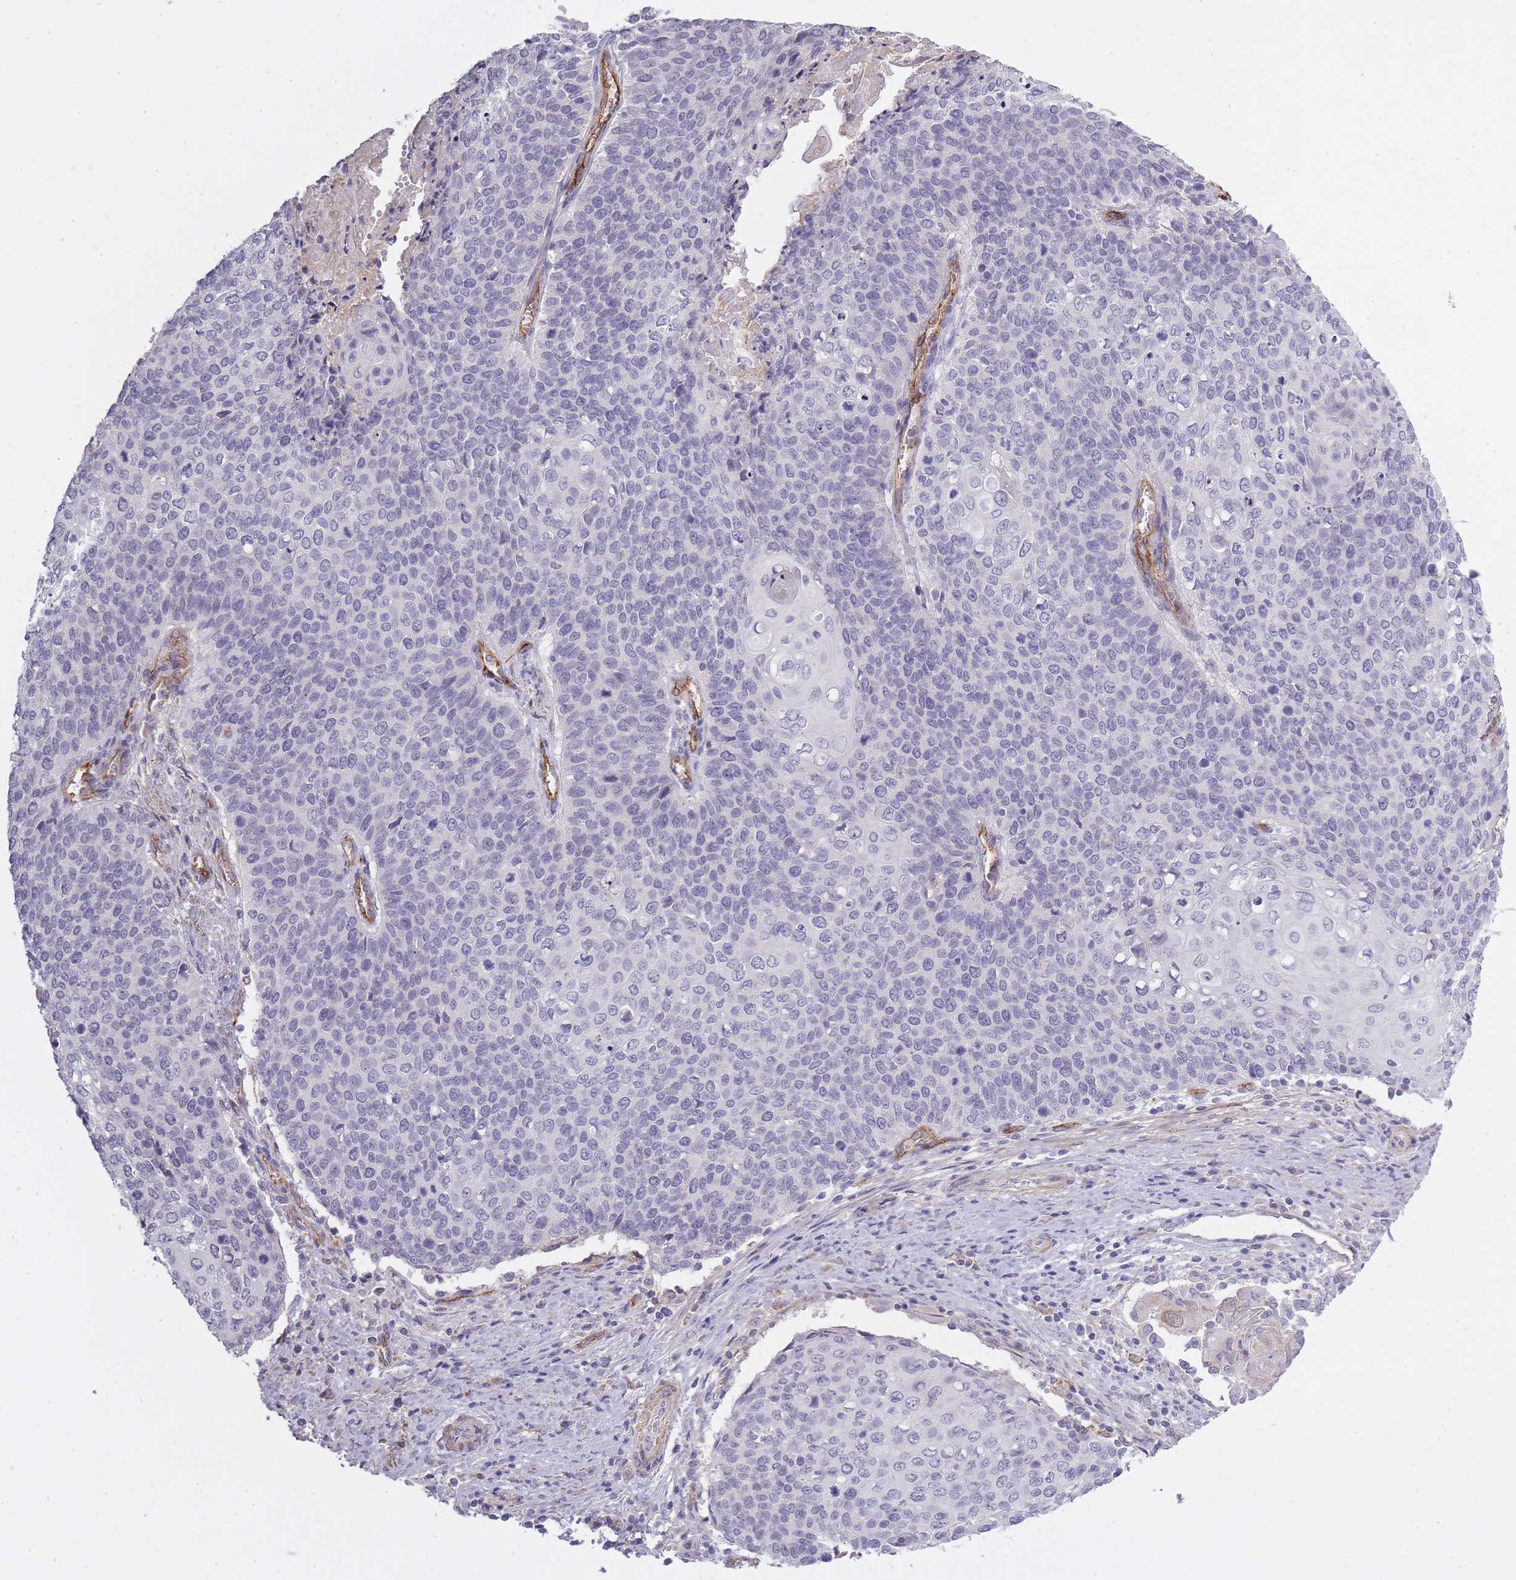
{"staining": {"intensity": "negative", "quantity": "none", "location": "none"}, "tissue": "cervical cancer", "cell_type": "Tumor cells", "image_type": "cancer", "snomed": [{"axis": "morphology", "description": "Squamous cell carcinoma, NOS"}, {"axis": "topography", "description": "Cervix"}], "caption": "This image is of cervical cancer stained with immunohistochemistry to label a protein in brown with the nuclei are counter-stained blue. There is no expression in tumor cells.", "gene": "SLC8A2", "patient": {"sex": "female", "age": 39}}